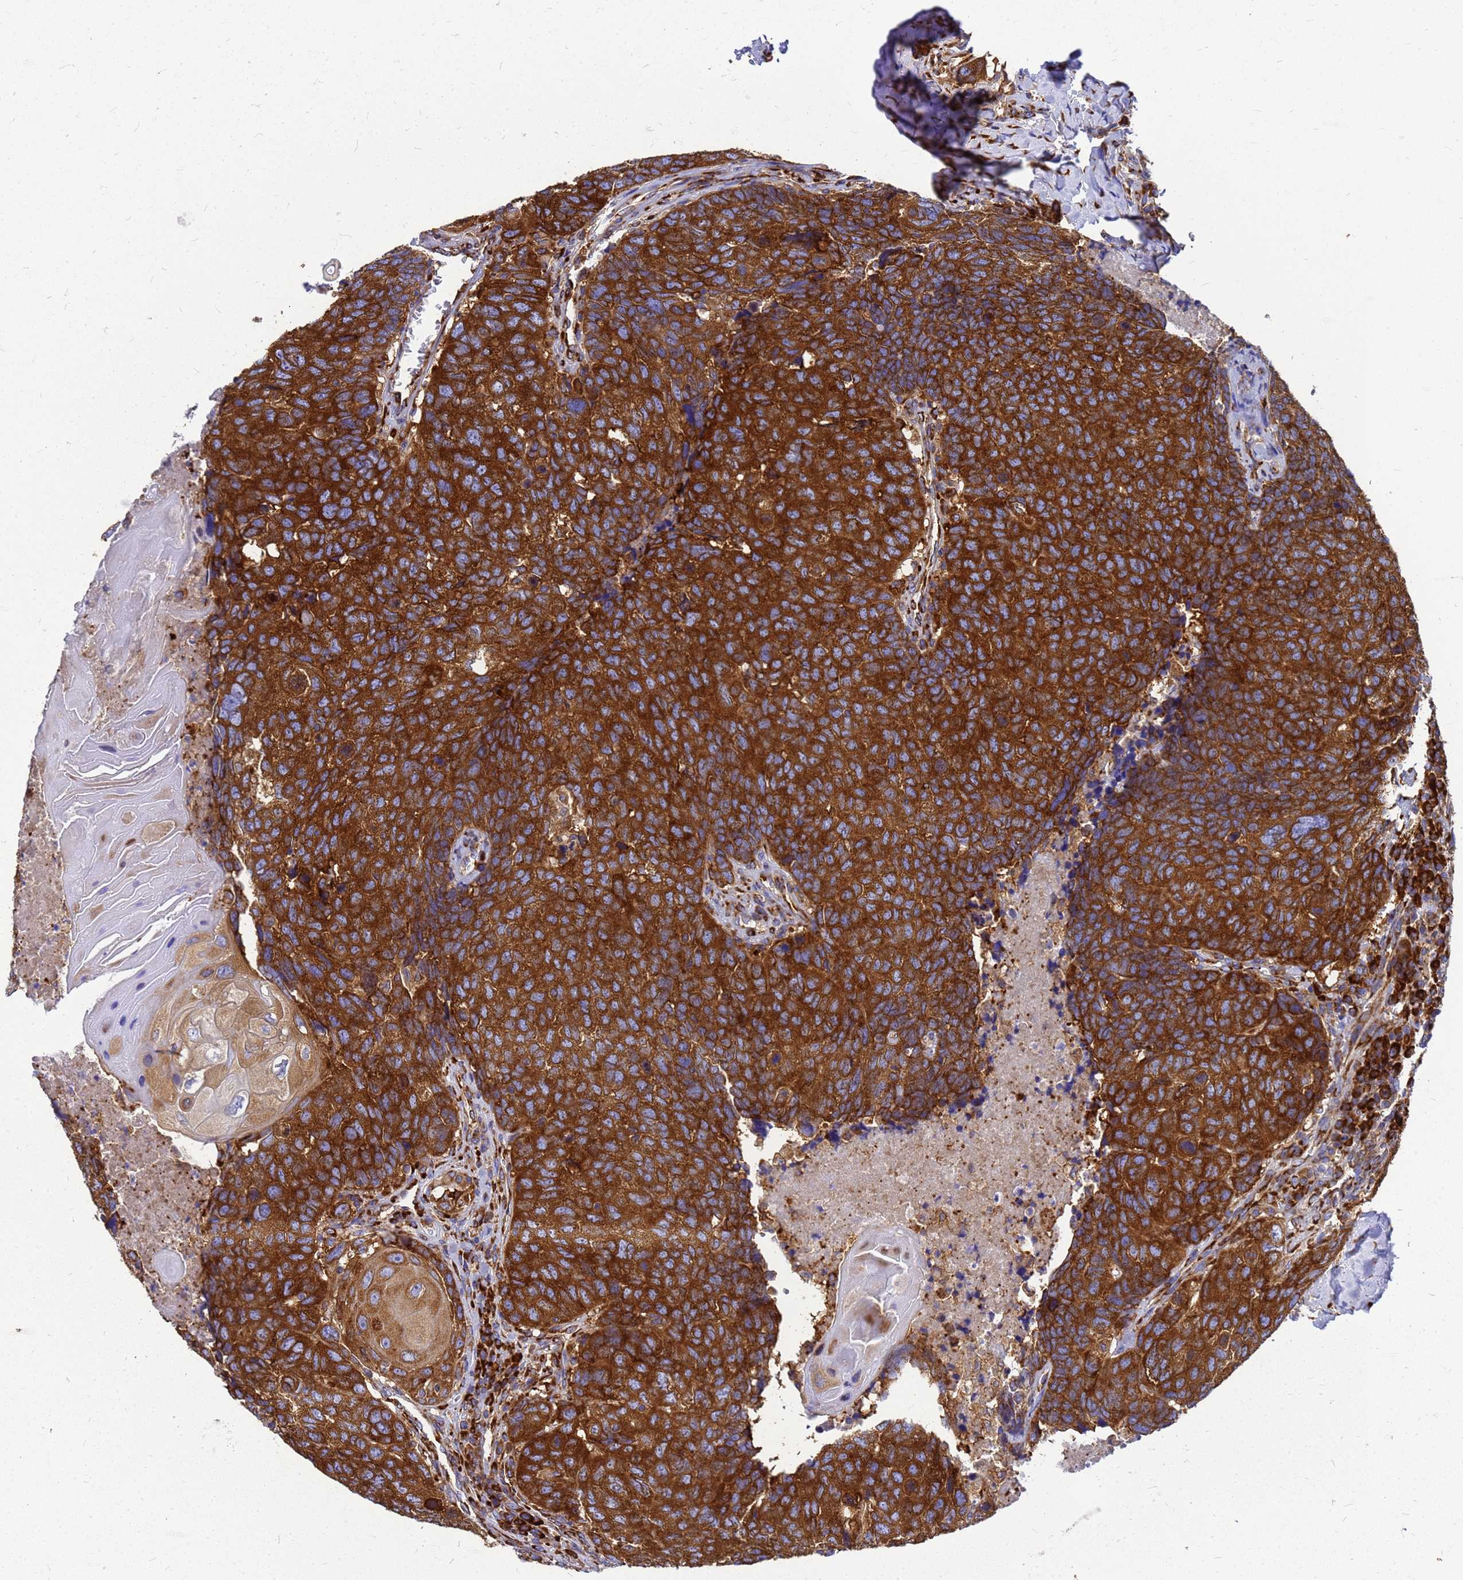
{"staining": {"intensity": "strong", "quantity": ">75%", "location": "cytoplasmic/membranous"}, "tissue": "head and neck cancer", "cell_type": "Tumor cells", "image_type": "cancer", "snomed": [{"axis": "morphology", "description": "Squamous cell carcinoma, NOS"}, {"axis": "topography", "description": "Head-Neck"}], "caption": "Strong cytoplasmic/membranous protein positivity is identified in about >75% of tumor cells in head and neck cancer. The staining was performed using DAB (3,3'-diaminobenzidine) to visualize the protein expression in brown, while the nuclei were stained in blue with hematoxylin (Magnification: 20x).", "gene": "EEF1D", "patient": {"sex": "male", "age": 66}}